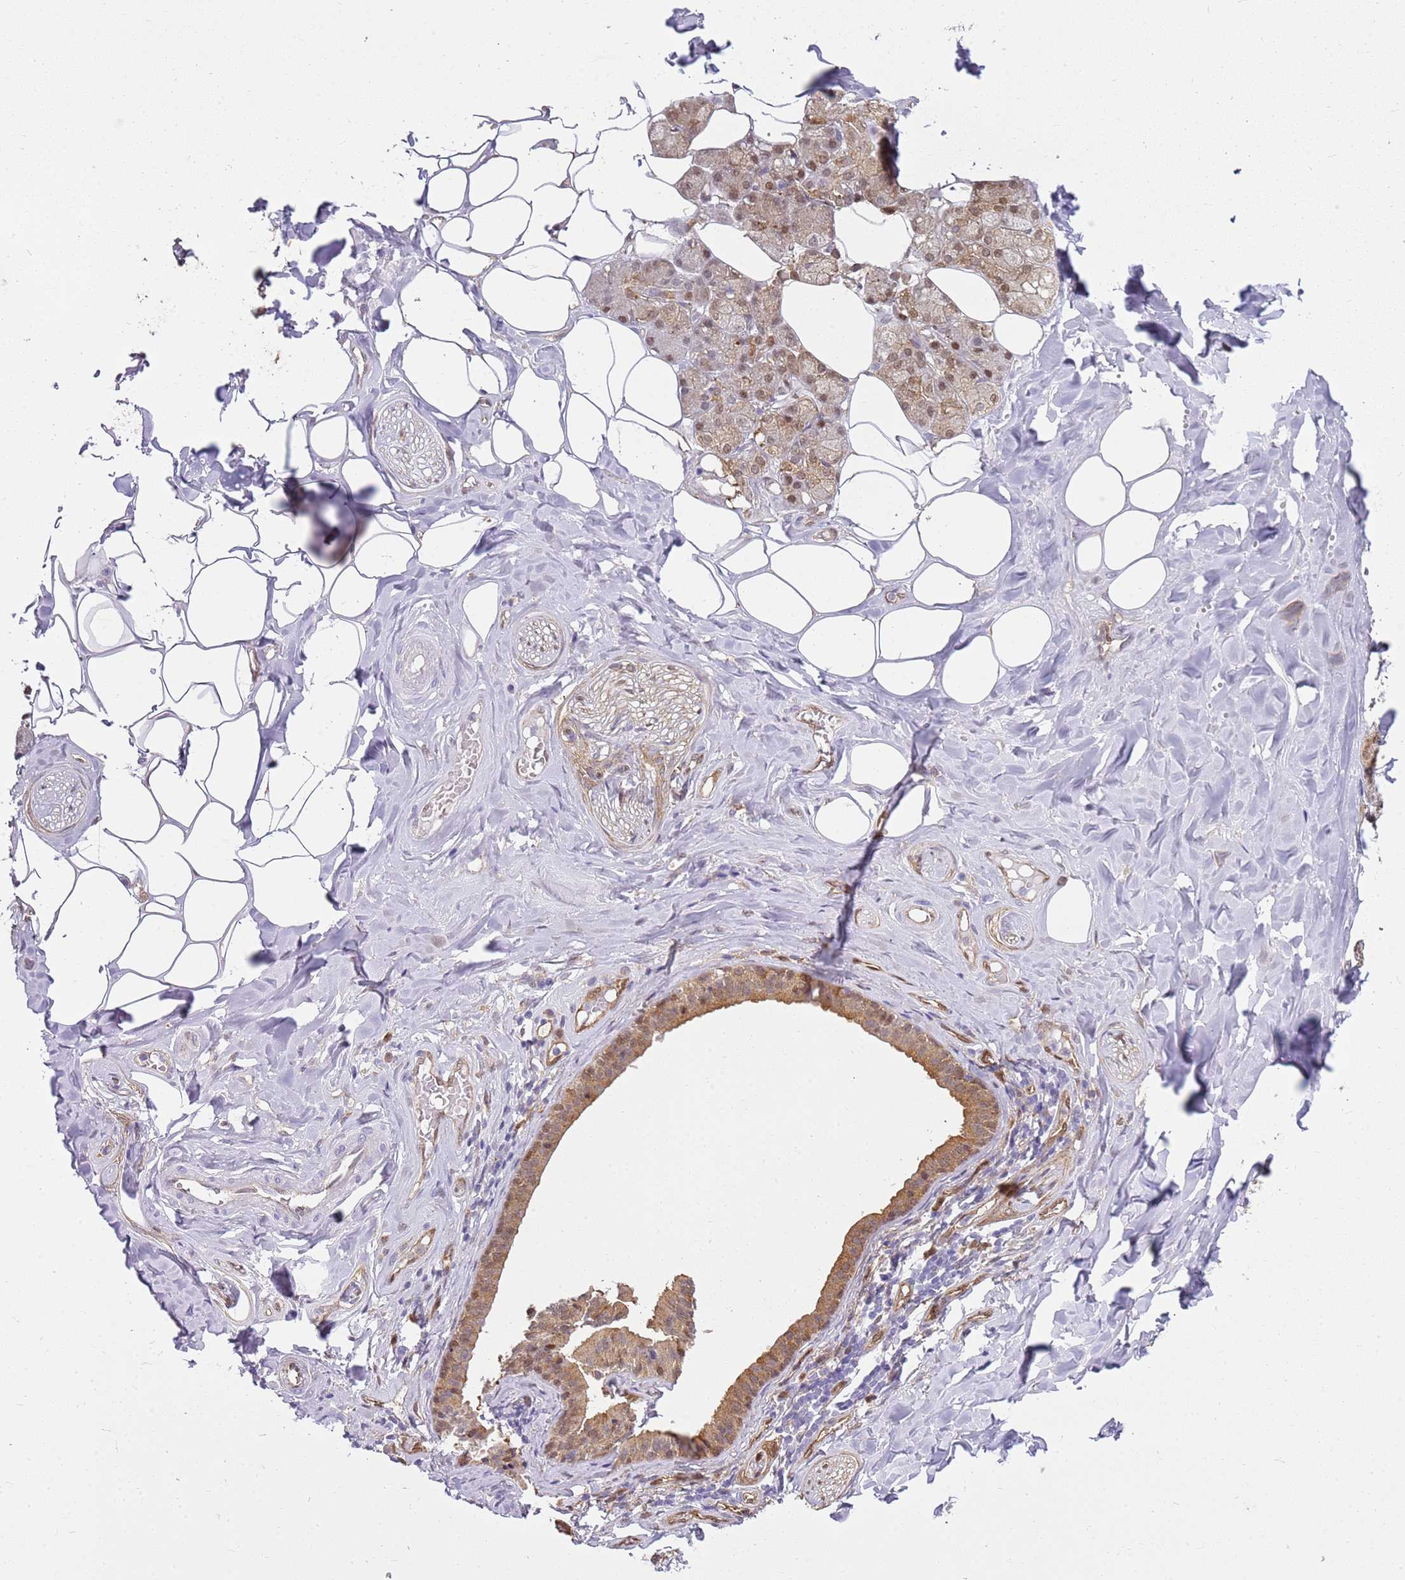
{"staining": {"intensity": "moderate", "quantity": "25%-75%", "location": "cytoplasmic/membranous,nuclear"}, "tissue": "salivary gland", "cell_type": "Glandular cells", "image_type": "normal", "snomed": [{"axis": "morphology", "description": "Normal tissue, NOS"}, {"axis": "topography", "description": "Salivary gland"}], "caption": "Immunohistochemical staining of benign salivary gland shows medium levels of moderate cytoplasmic/membranous,nuclear staining in approximately 25%-75% of glandular cells. Using DAB (brown) and hematoxylin (blue) stains, captured at high magnification using brightfield microscopy.", "gene": "YWHAE", "patient": {"sex": "male", "age": 62}}